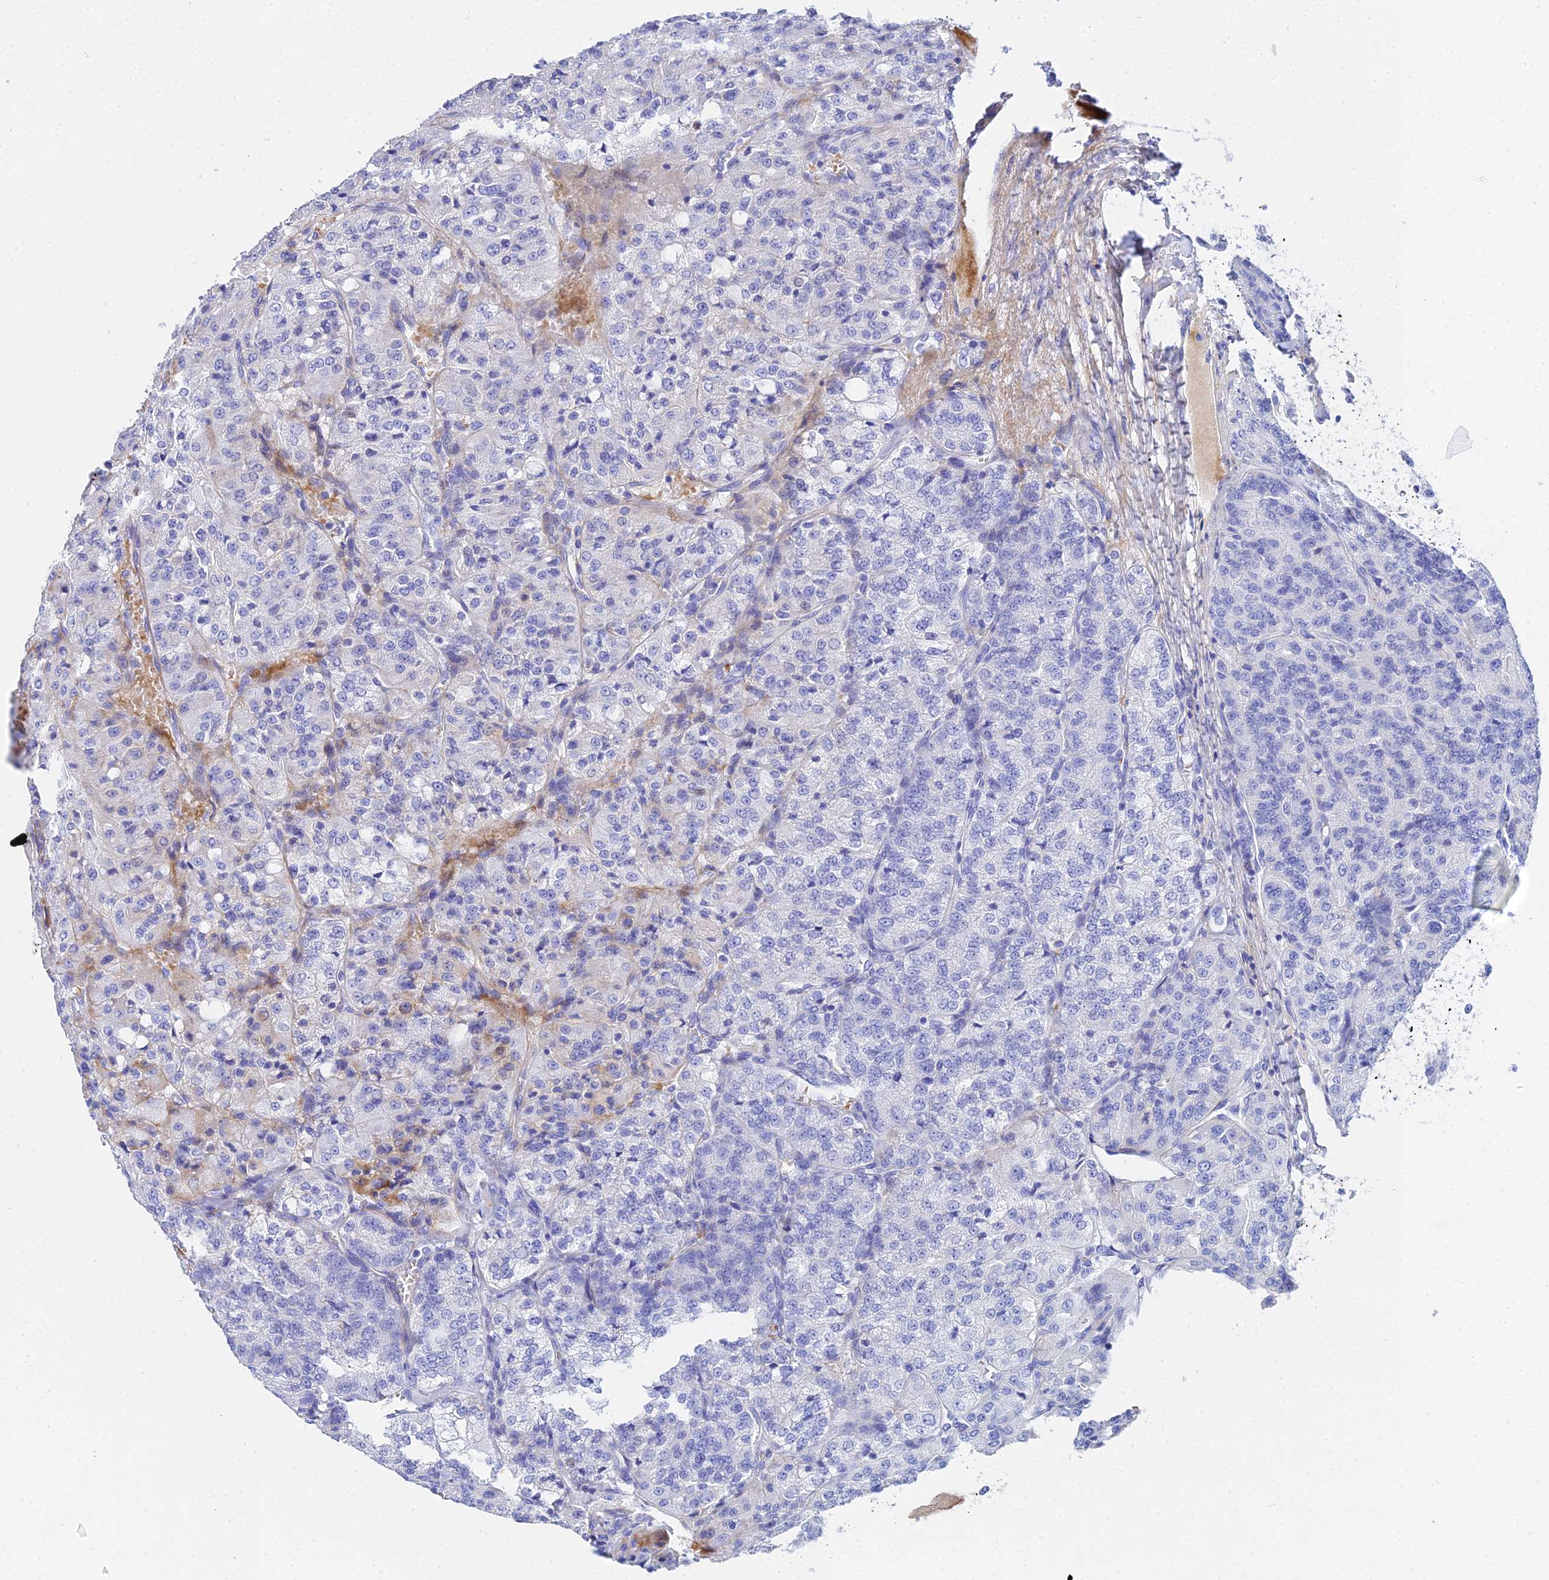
{"staining": {"intensity": "negative", "quantity": "none", "location": "none"}, "tissue": "renal cancer", "cell_type": "Tumor cells", "image_type": "cancer", "snomed": [{"axis": "morphology", "description": "Adenocarcinoma, NOS"}, {"axis": "topography", "description": "Kidney"}], "caption": "DAB (3,3'-diaminobenzidine) immunohistochemical staining of human renal cancer (adenocarcinoma) displays no significant staining in tumor cells.", "gene": "CELA3A", "patient": {"sex": "female", "age": 63}}